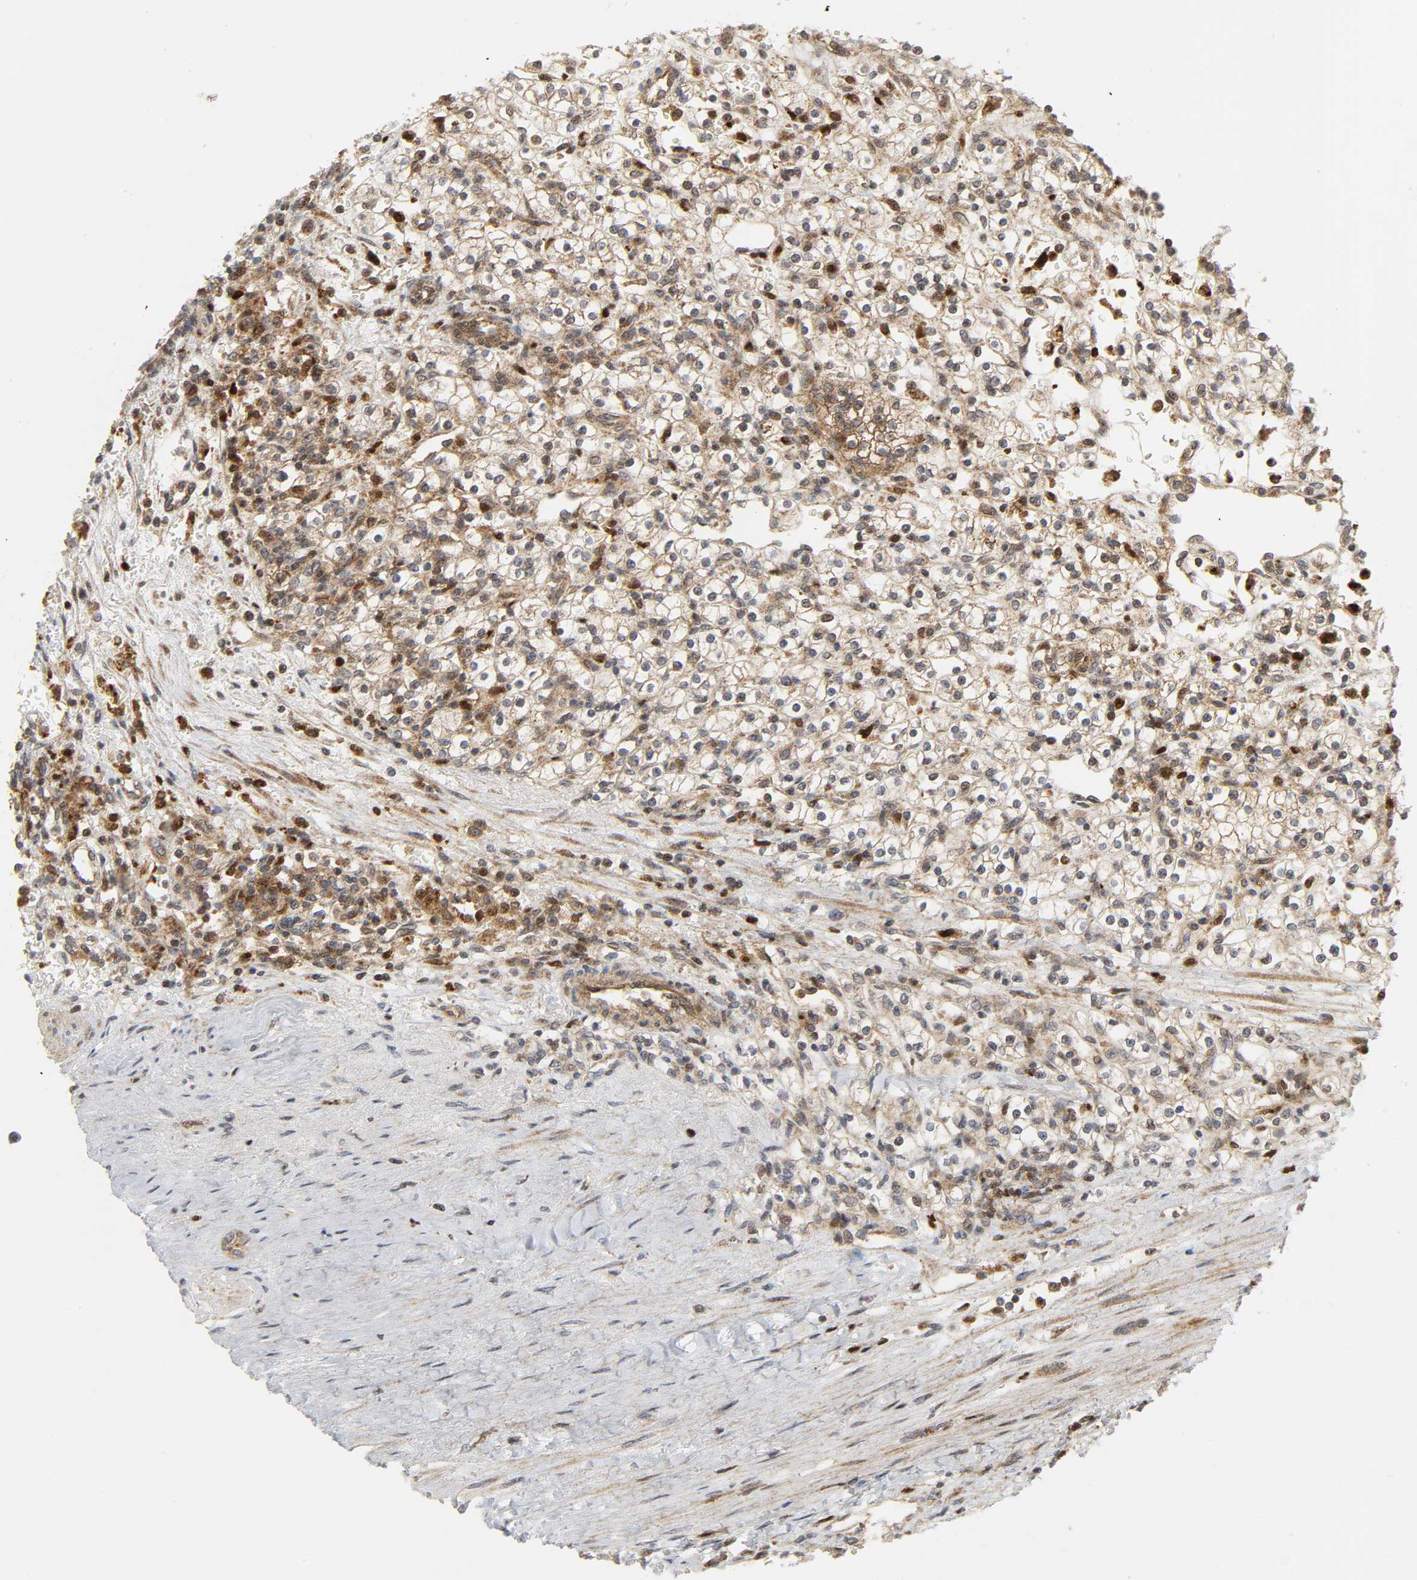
{"staining": {"intensity": "moderate", "quantity": ">75%", "location": "cytoplasmic/membranous,nuclear"}, "tissue": "renal cancer", "cell_type": "Tumor cells", "image_type": "cancer", "snomed": [{"axis": "morphology", "description": "Normal tissue, NOS"}, {"axis": "morphology", "description": "Adenocarcinoma, NOS"}, {"axis": "topography", "description": "Kidney"}], "caption": "This micrograph displays immunohistochemistry staining of human renal adenocarcinoma, with medium moderate cytoplasmic/membranous and nuclear positivity in approximately >75% of tumor cells.", "gene": "CHUK", "patient": {"sex": "female", "age": 55}}